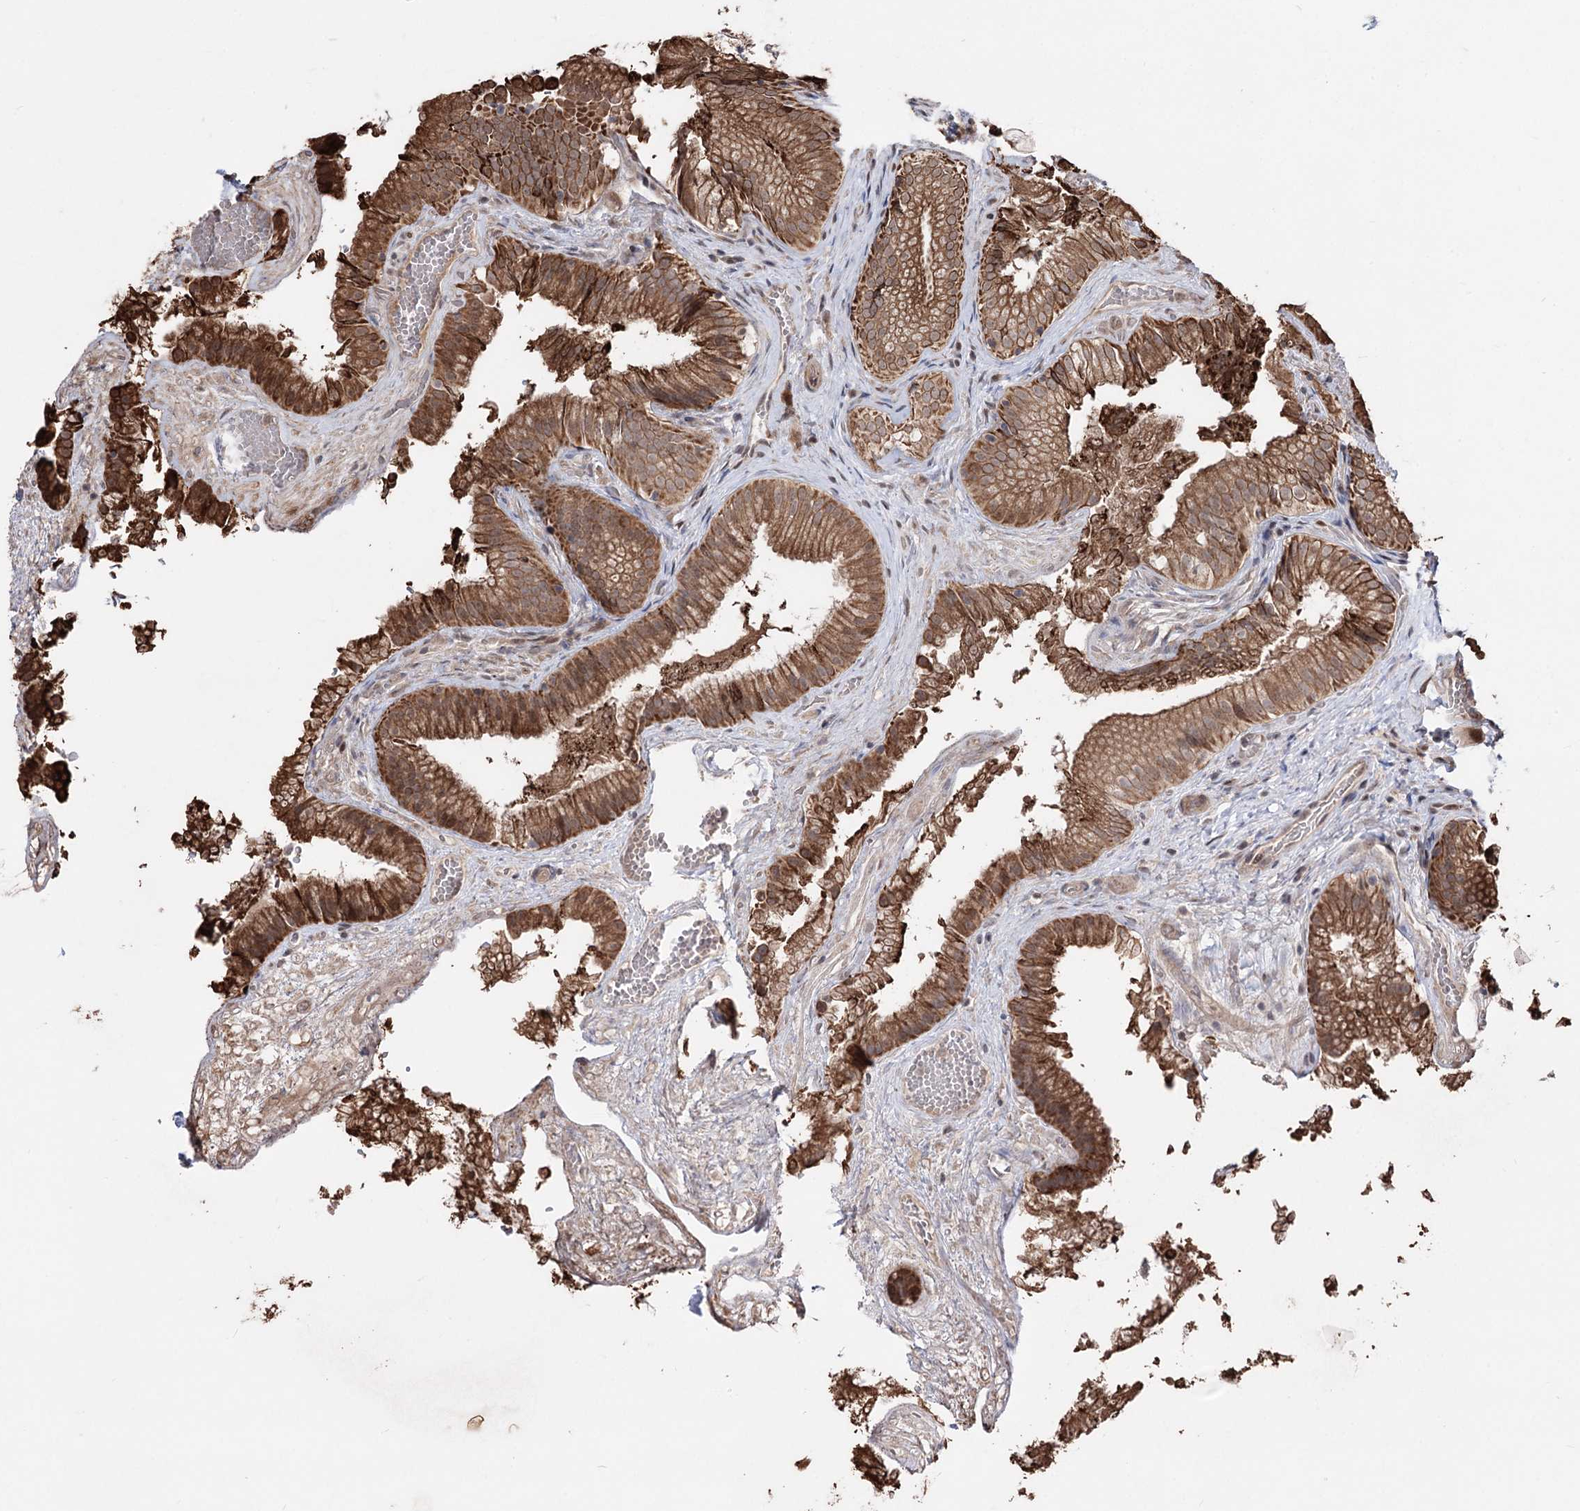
{"staining": {"intensity": "moderate", "quantity": ">75%", "location": "cytoplasmic/membranous"}, "tissue": "gallbladder", "cell_type": "Glandular cells", "image_type": "normal", "snomed": [{"axis": "morphology", "description": "Normal tissue, NOS"}, {"axis": "topography", "description": "Gallbladder"}], "caption": "Glandular cells reveal medium levels of moderate cytoplasmic/membranous positivity in approximately >75% of cells in benign gallbladder. The staining was performed using DAB (3,3'-diaminobenzidine) to visualize the protein expression in brown, while the nuclei were stained in blue with hematoxylin (Magnification: 20x).", "gene": "CPNE8", "patient": {"sex": "female", "age": 30}}